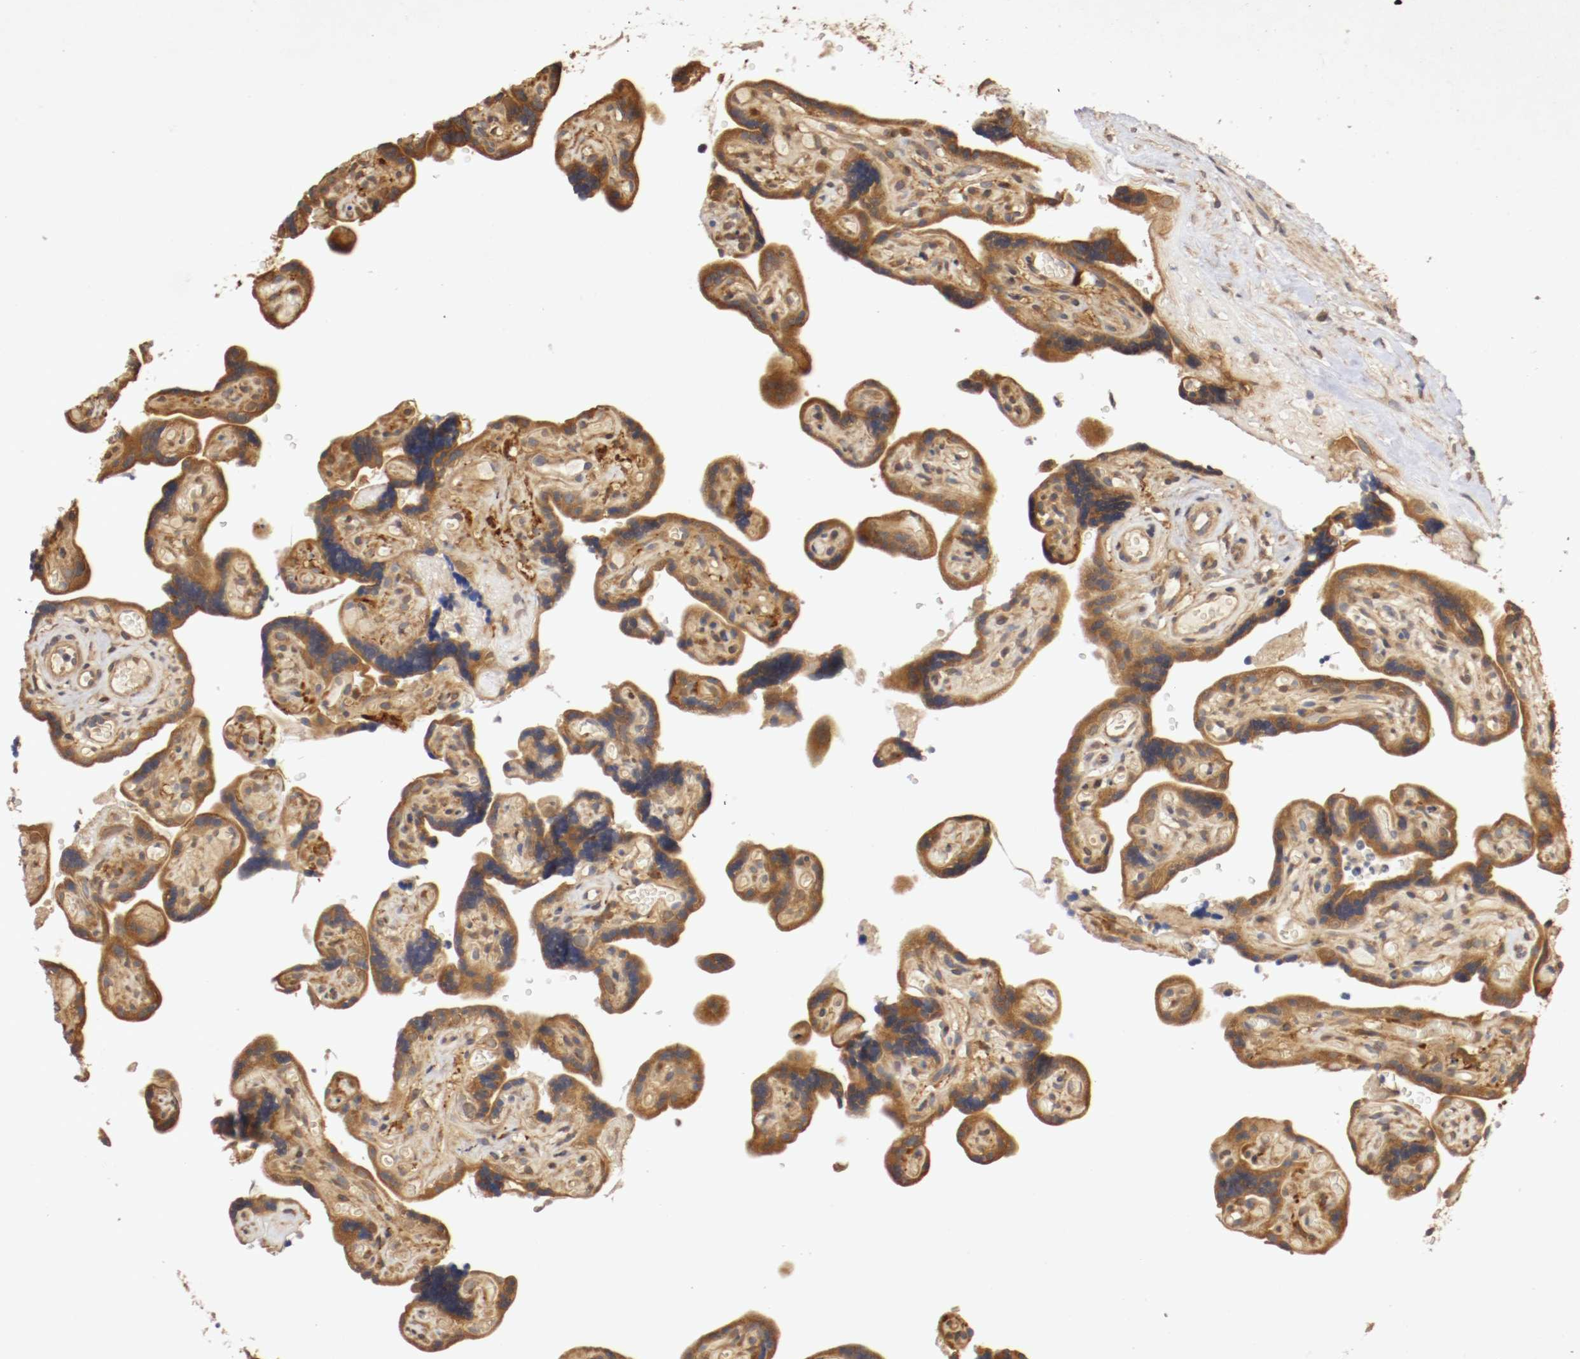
{"staining": {"intensity": "moderate", "quantity": ">75%", "location": "cytoplasmic/membranous"}, "tissue": "placenta", "cell_type": "Decidual cells", "image_type": "normal", "snomed": [{"axis": "morphology", "description": "Normal tissue, NOS"}, {"axis": "topography", "description": "Placenta"}], "caption": "A histopathology image showing moderate cytoplasmic/membranous expression in approximately >75% of decidual cells in normal placenta, as visualized by brown immunohistochemical staining.", "gene": "VEZT", "patient": {"sex": "female", "age": 30}}